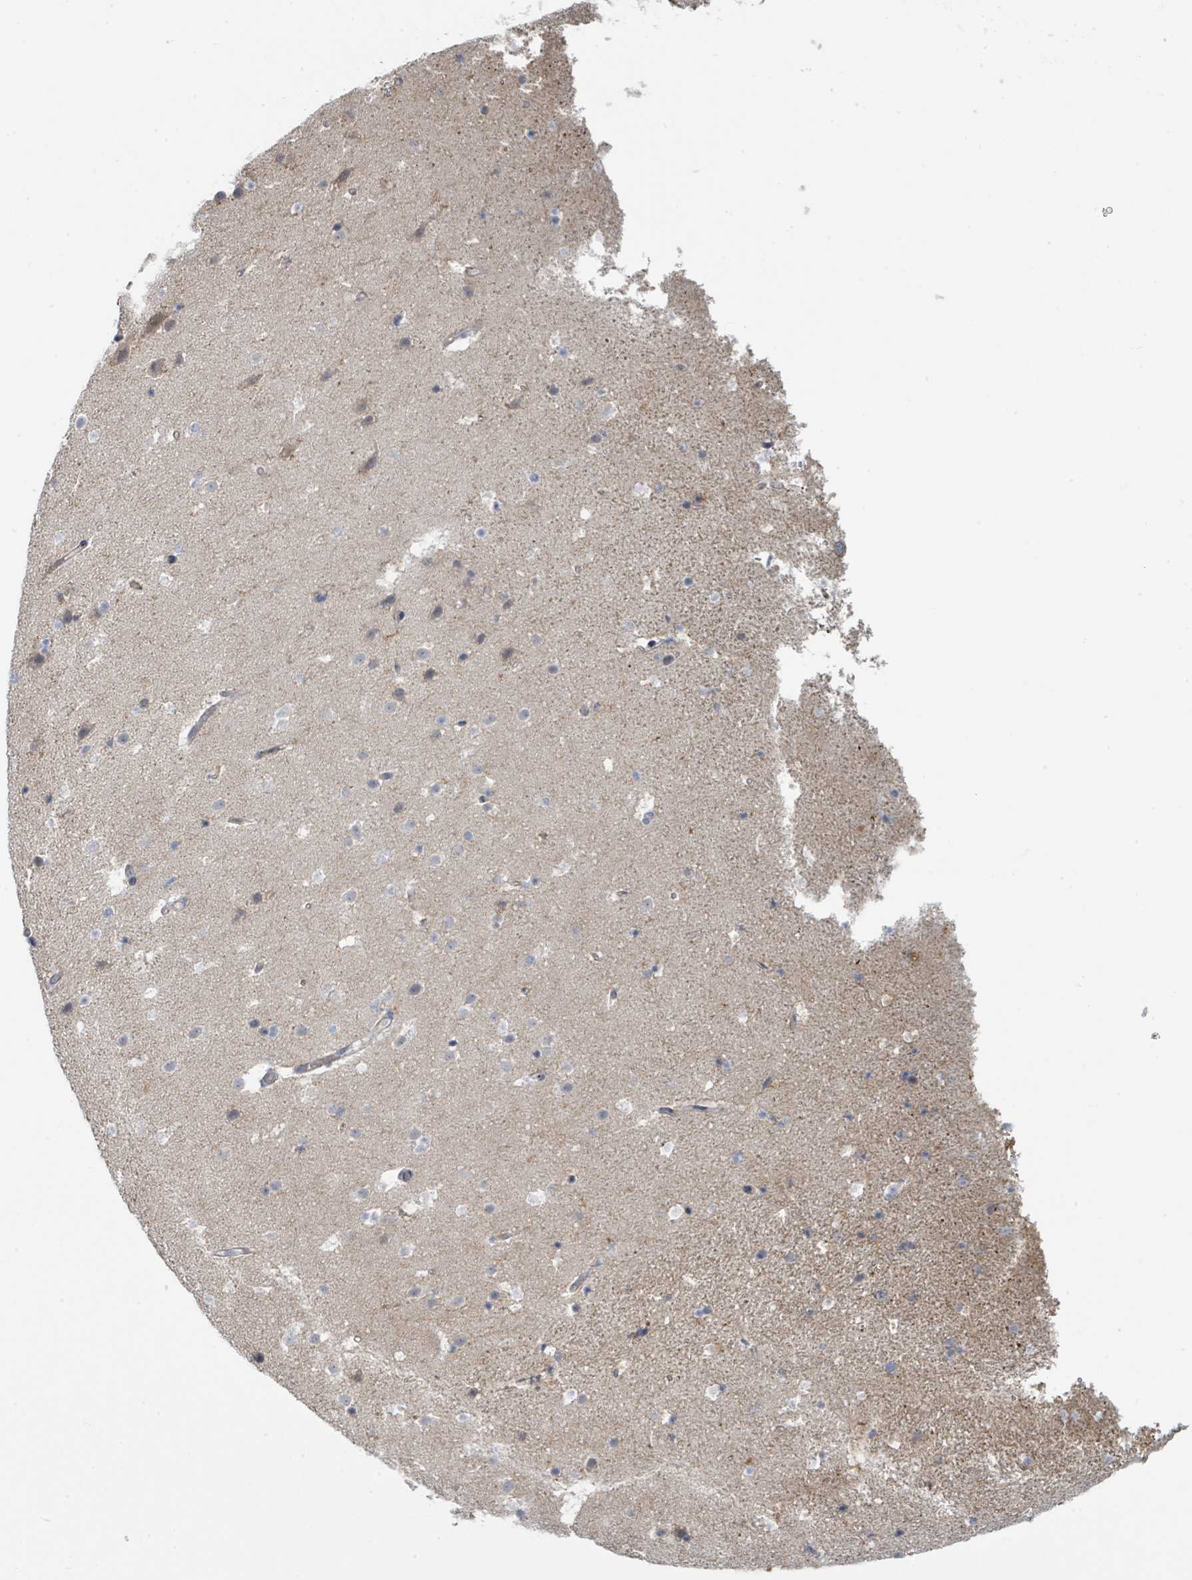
{"staining": {"intensity": "negative", "quantity": "none", "location": "none"}, "tissue": "hippocampus", "cell_type": "Glial cells", "image_type": "normal", "snomed": [{"axis": "morphology", "description": "Normal tissue, NOS"}, {"axis": "topography", "description": "Hippocampus"}], "caption": "The IHC image has no significant staining in glial cells of hippocampus. The staining is performed using DAB (3,3'-diaminobenzidine) brown chromogen with nuclei counter-stained in using hematoxylin.", "gene": "LRRC42", "patient": {"sex": "male", "age": 37}}